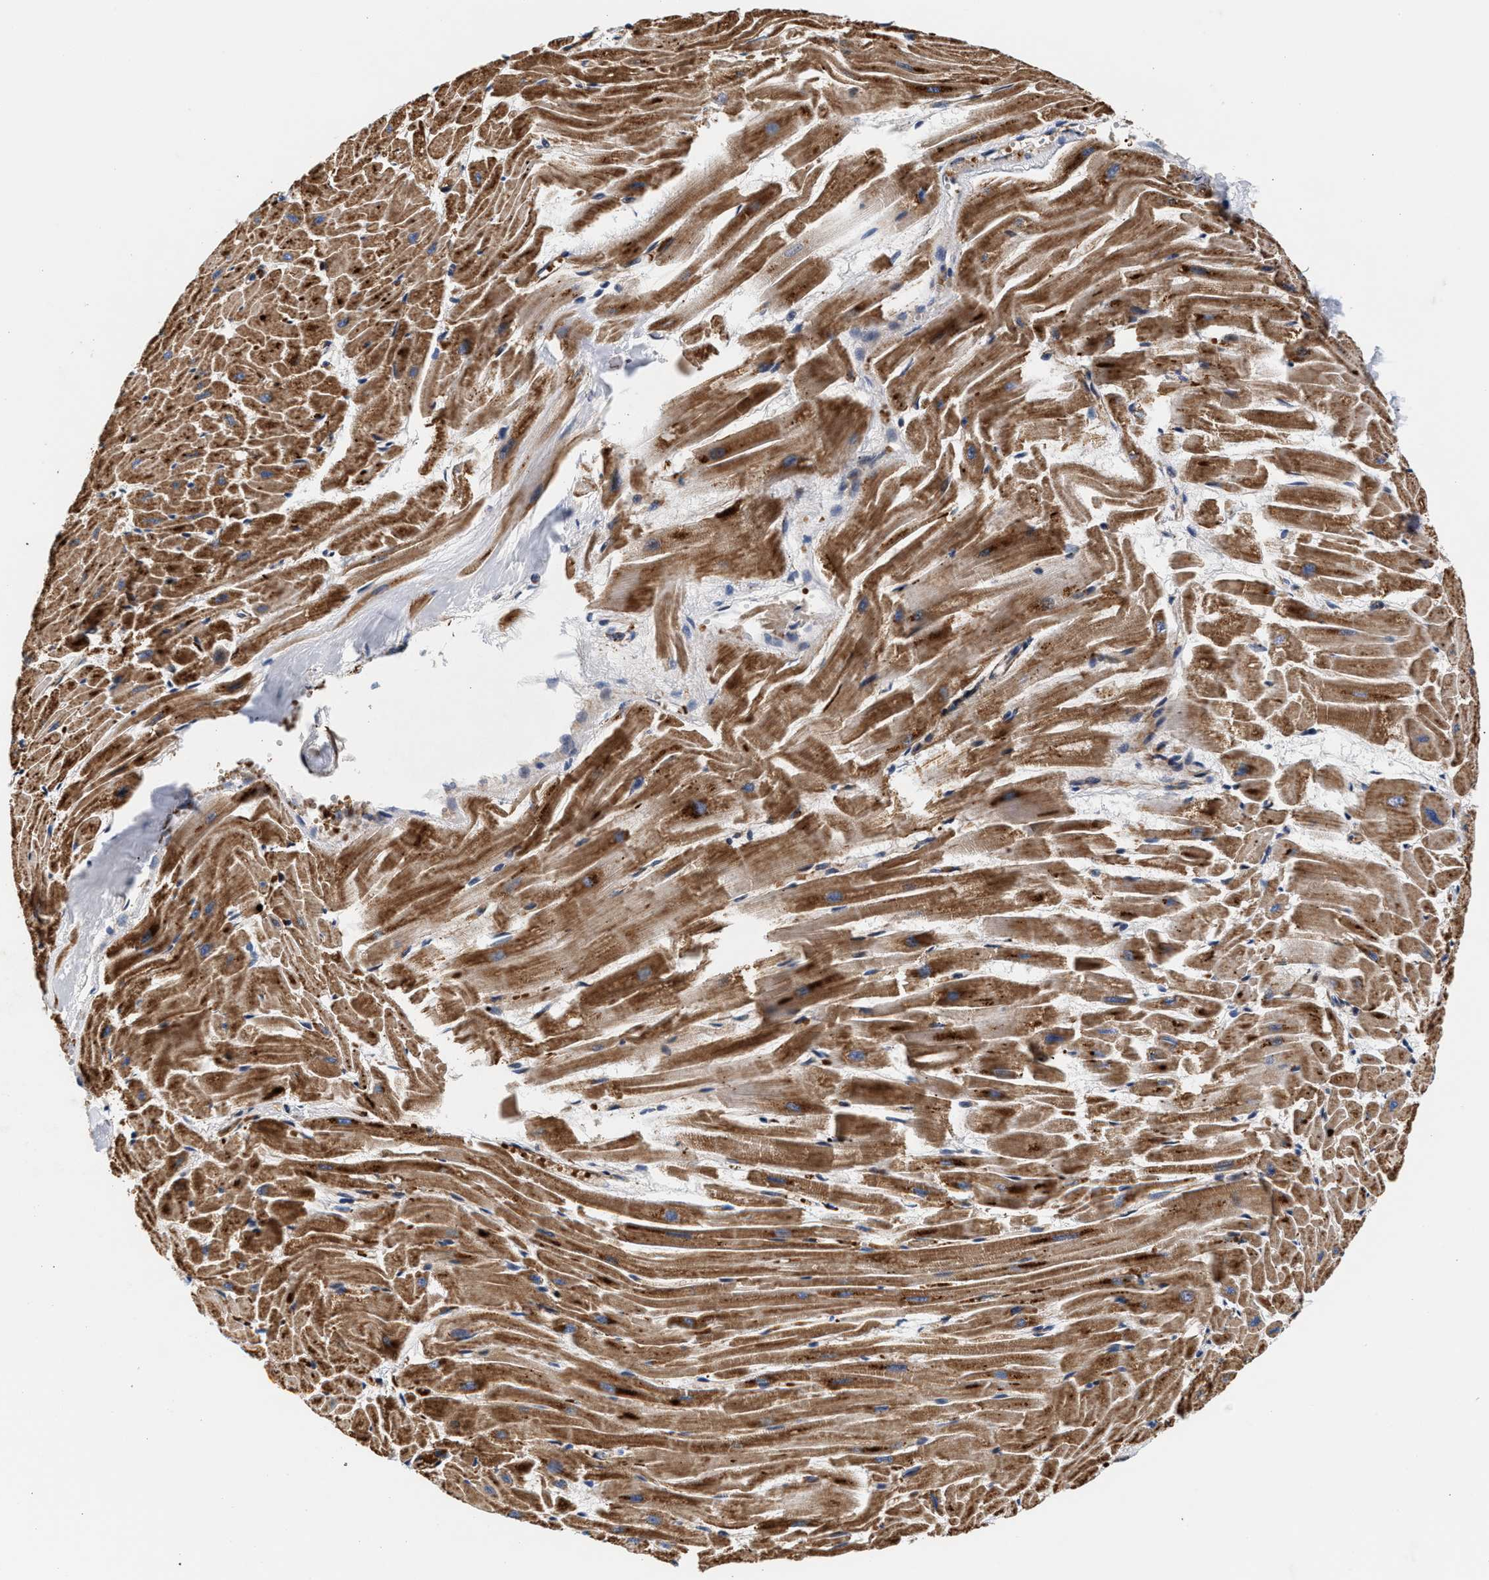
{"staining": {"intensity": "moderate", "quantity": ">75%", "location": "cytoplasmic/membranous"}, "tissue": "heart muscle", "cell_type": "Cardiomyocytes", "image_type": "normal", "snomed": [{"axis": "morphology", "description": "Normal tissue, NOS"}, {"axis": "topography", "description": "Heart"}], "caption": "Heart muscle stained for a protein (brown) reveals moderate cytoplasmic/membranous positive staining in approximately >75% of cardiomyocytes.", "gene": "SGK1", "patient": {"sex": "female", "age": 19}}